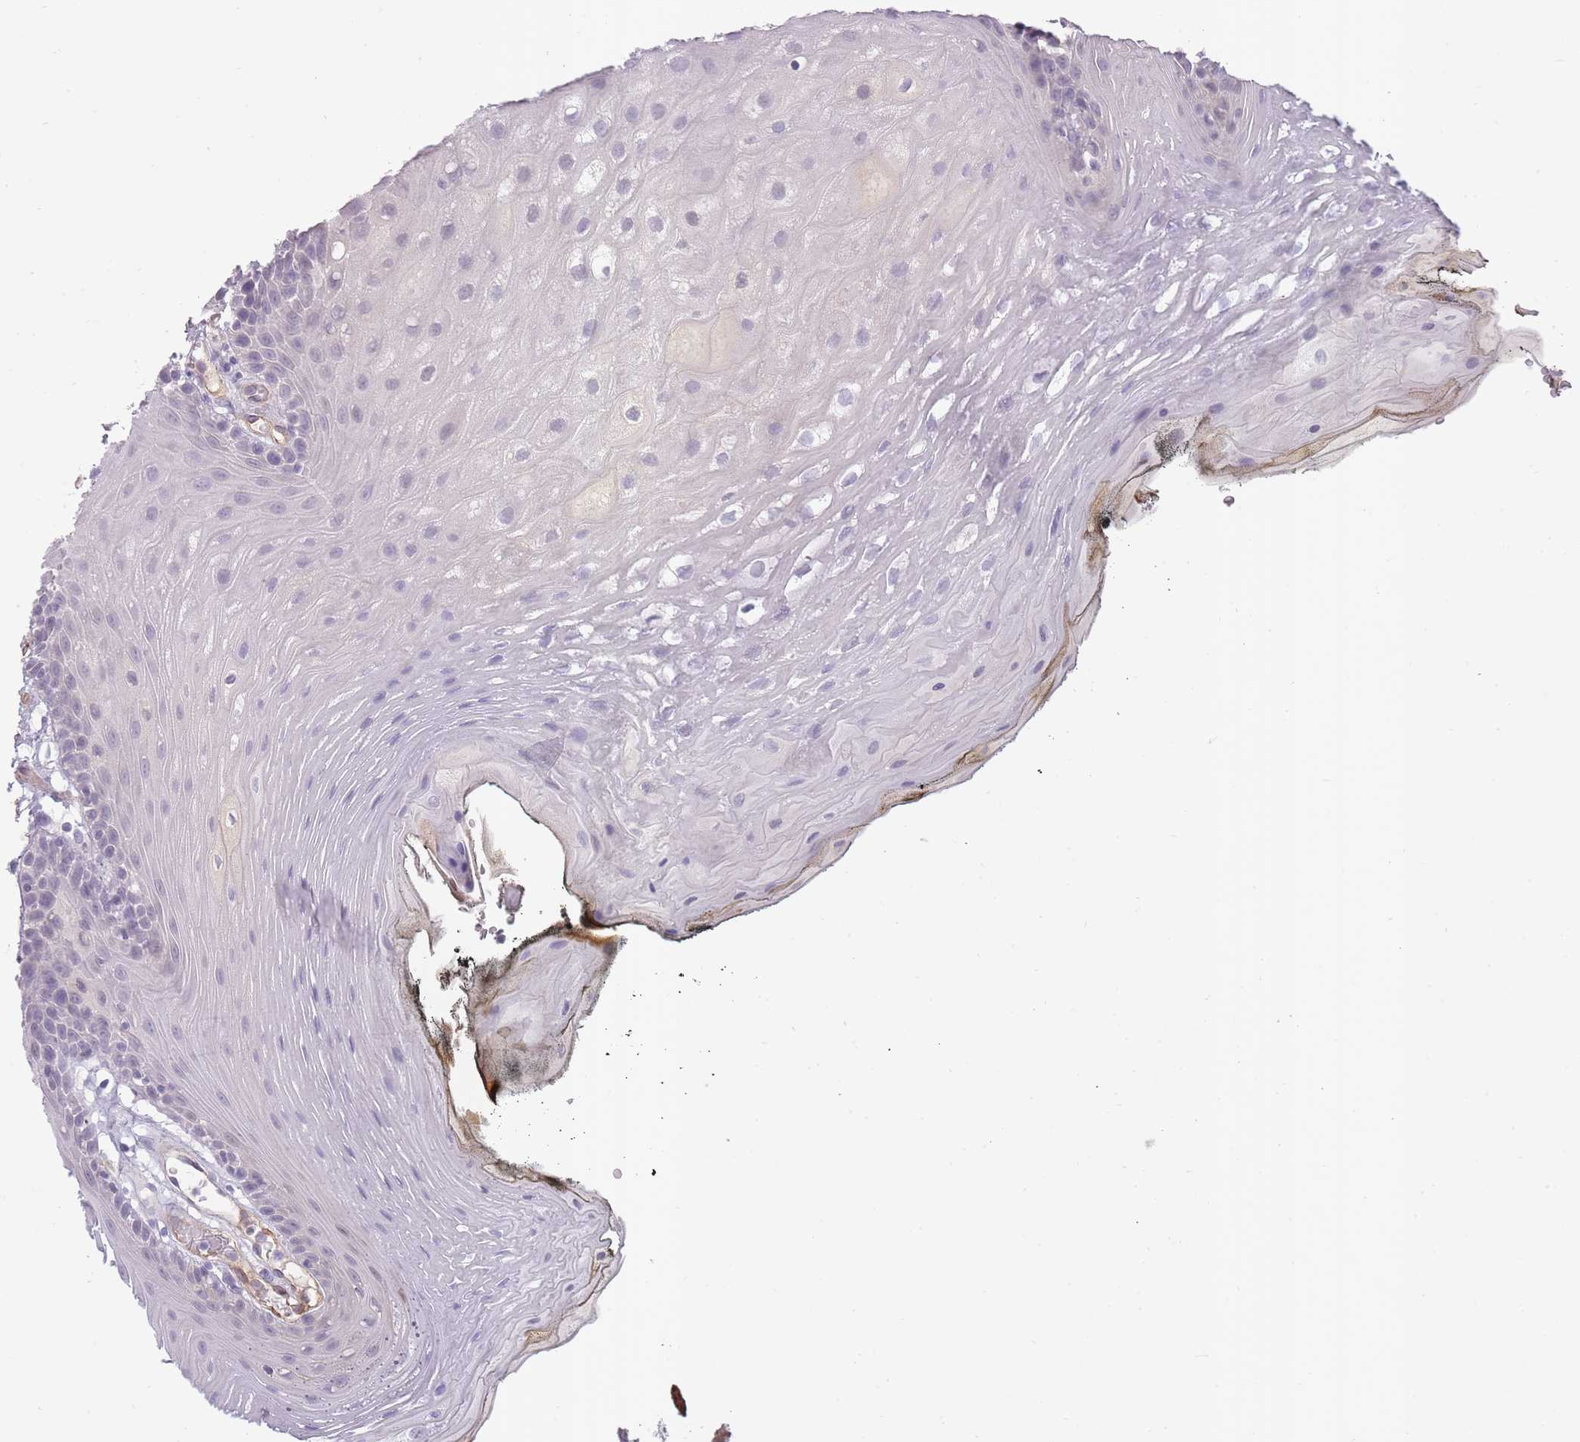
{"staining": {"intensity": "negative", "quantity": "none", "location": "none"}, "tissue": "oral mucosa", "cell_type": "Squamous epithelial cells", "image_type": "normal", "snomed": [{"axis": "morphology", "description": "Normal tissue, NOS"}, {"axis": "topography", "description": "Oral tissue"}, {"axis": "topography", "description": "Tounge, NOS"}], "caption": "An immunohistochemistry (IHC) image of benign oral mucosa is shown. There is no staining in squamous epithelial cells of oral mucosa. (Immunohistochemistry (ihc), brightfield microscopy, high magnification).", "gene": "SLC8A2", "patient": {"sex": "female", "age": 81}}